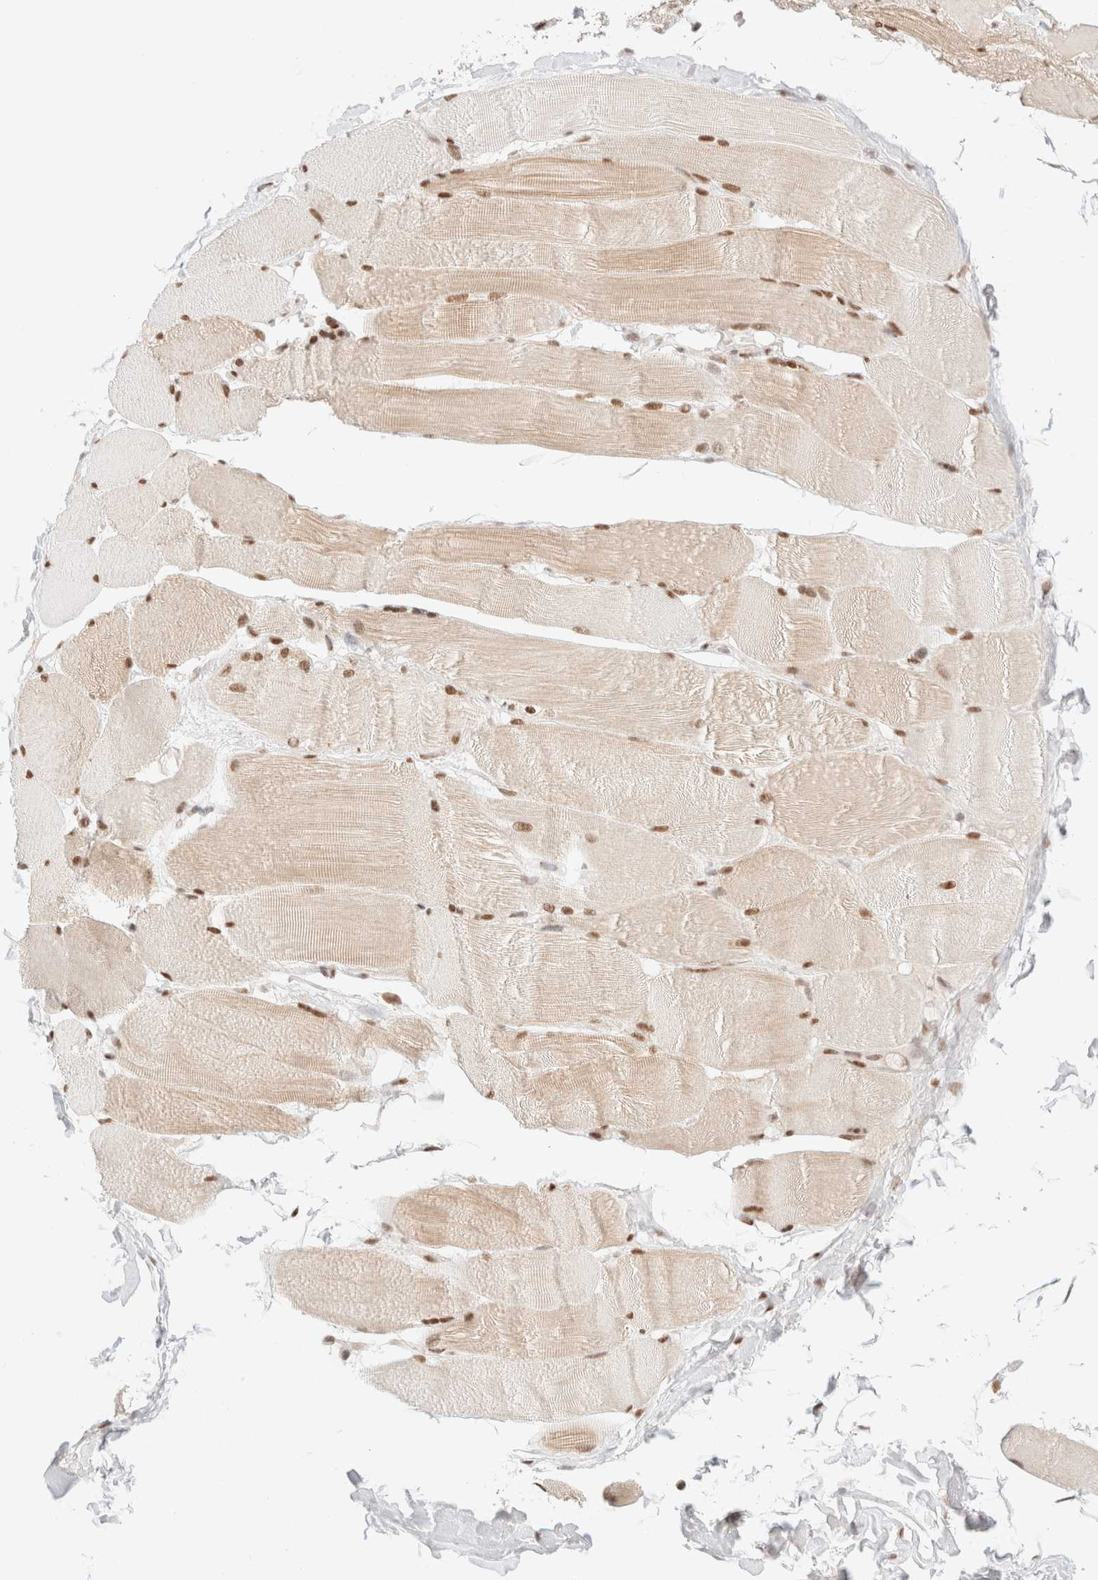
{"staining": {"intensity": "moderate", "quantity": "25%-75%", "location": "cytoplasmic/membranous,nuclear"}, "tissue": "skeletal muscle", "cell_type": "Myocytes", "image_type": "normal", "snomed": [{"axis": "morphology", "description": "Normal tissue, NOS"}, {"axis": "topography", "description": "Skin"}, {"axis": "topography", "description": "Skeletal muscle"}], "caption": "High-power microscopy captured an immunohistochemistry histopathology image of unremarkable skeletal muscle, revealing moderate cytoplasmic/membranous,nuclear positivity in about 25%-75% of myocytes.", "gene": "CIC", "patient": {"sex": "male", "age": 83}}